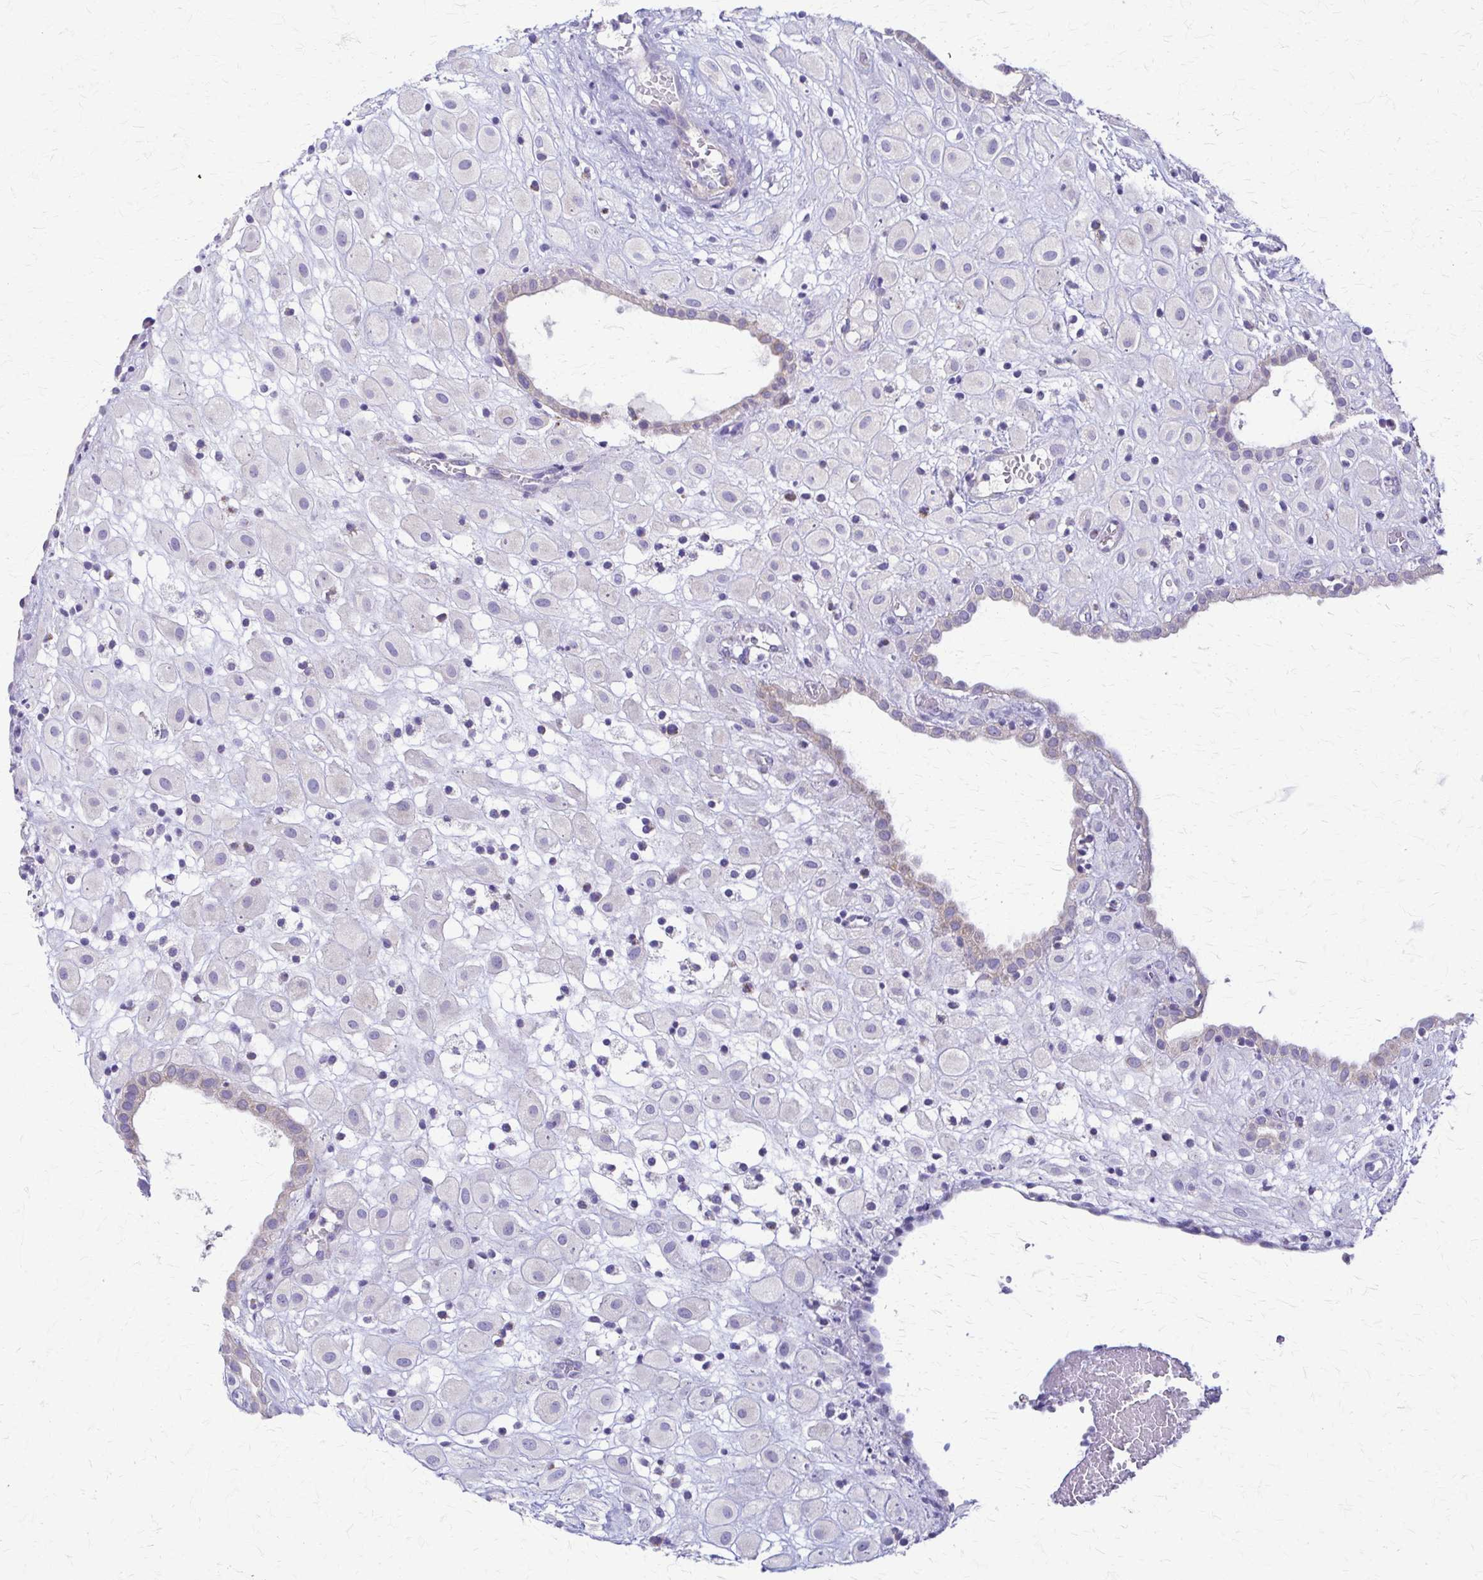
{"staining": {"intensity": "negative", "quantity": "none", "location": "none"}, "tissue": "placenta", "cell_type": "Decidual cells", "image_type": "normal", "snomed": [{"axis": "morphology", "description": "Normal tissue, NOS"}, {"axis": "topography", "description": "Placenta"}], "caption": "DAB (3,3'-diaminobenzidine) immunohistochemical staining of benign human placenta exhibits no significant expression in decidual cells. (Immunohistochemistry, brightfield microscopy, high magnification).", "gene": "SAMD13", "patient": {"sex": "female", "age": 24}}